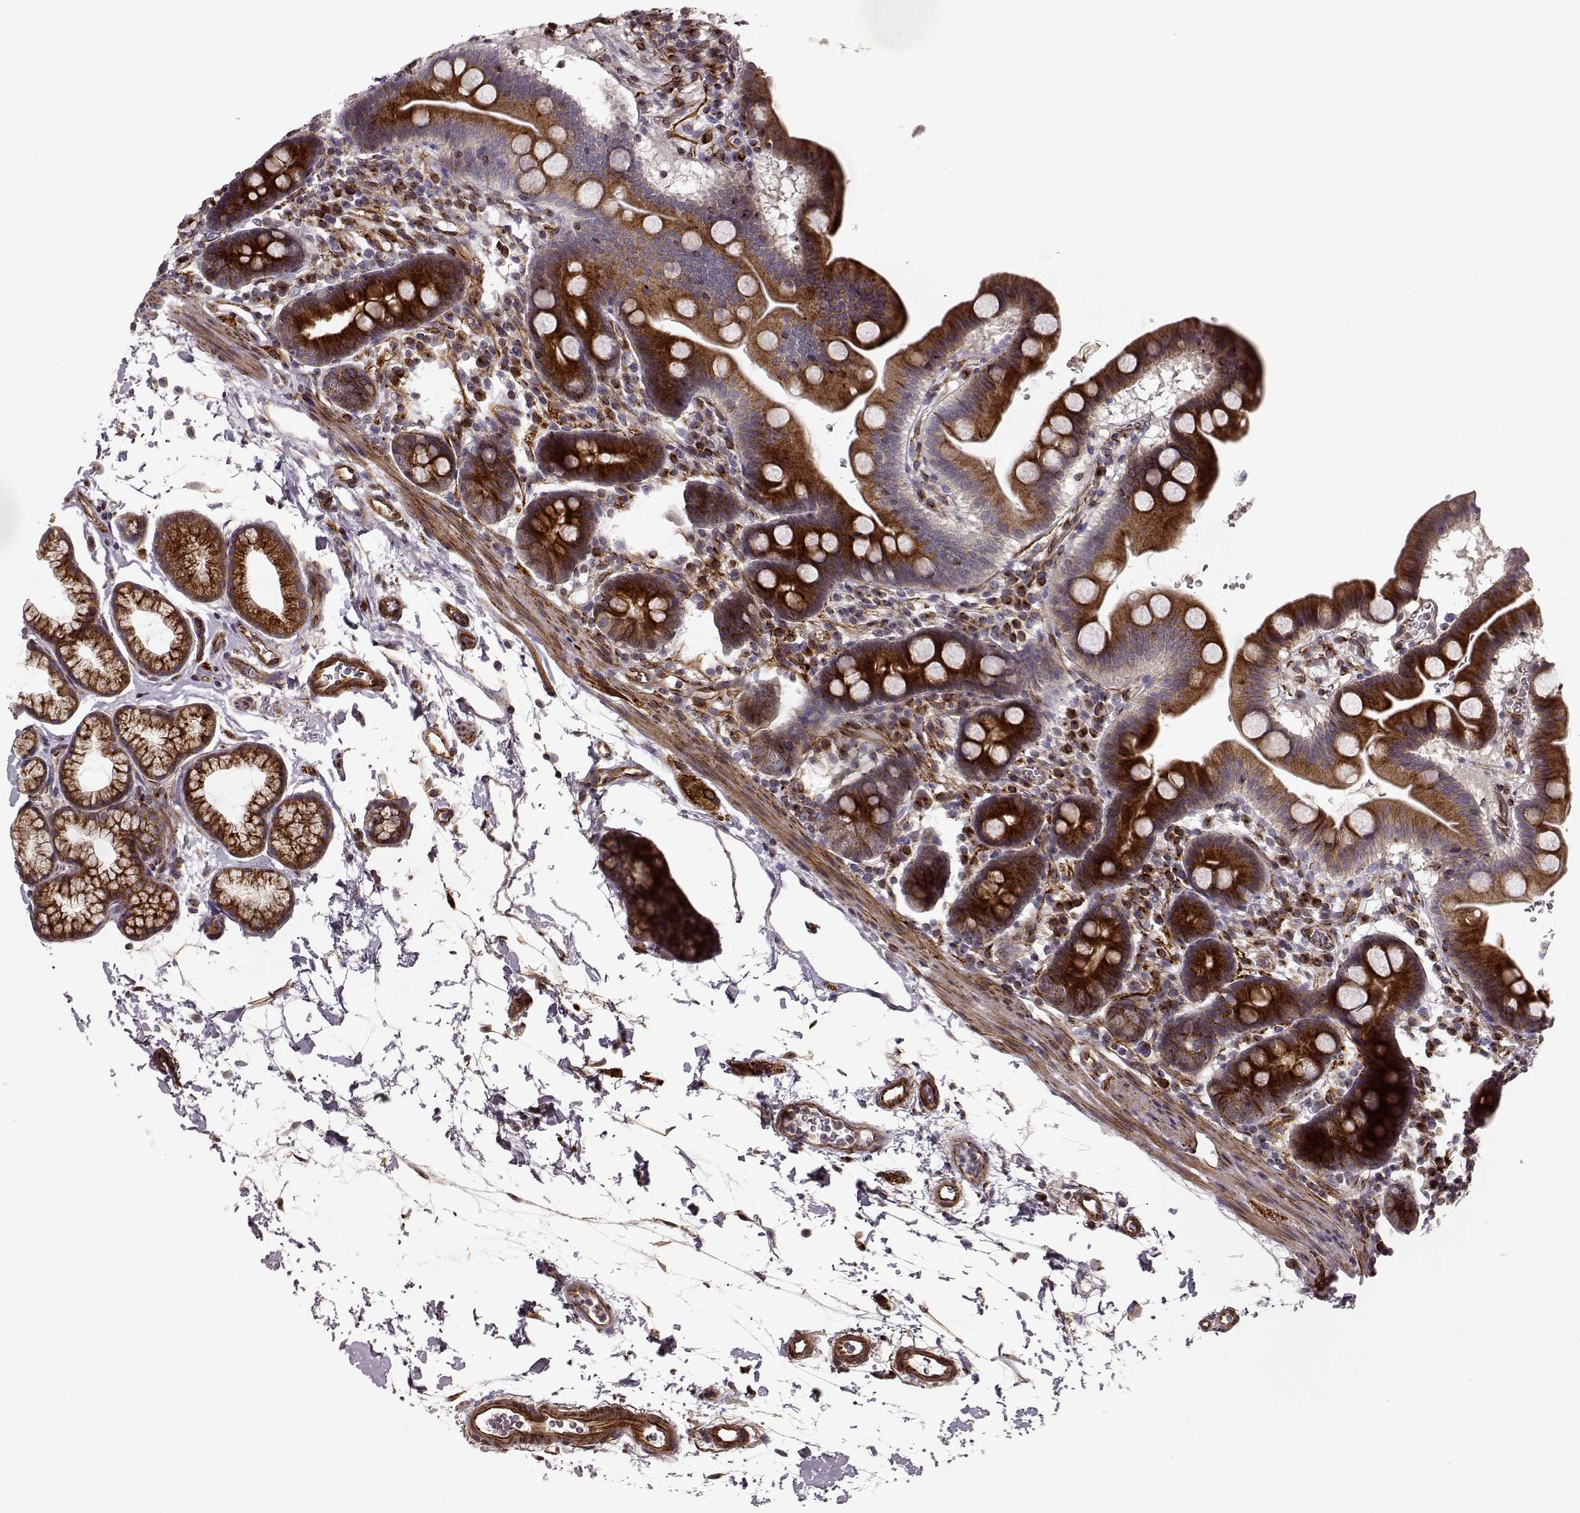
{"staining": {"intensity": "moderate", "quantity": "25%-75%", "location": "cytoplasmic/membranous"}, "tissue": "duodenum", "cell_type": "Glandular cells", "image_type": "normal", "snomed": [{"axis": "morphology", "description": "Normal tissue, NOS"}, {"axis": "topography", "description": "Duodenum"}], "caption": "Brown immunohistochemical staining in normal human duodenum demonstrates moderate cytoplasmic/membranous expression in about 25%-75% of glandular cells.", "gene": "MTR", "patient": {"sex": "male", "age": 59}}